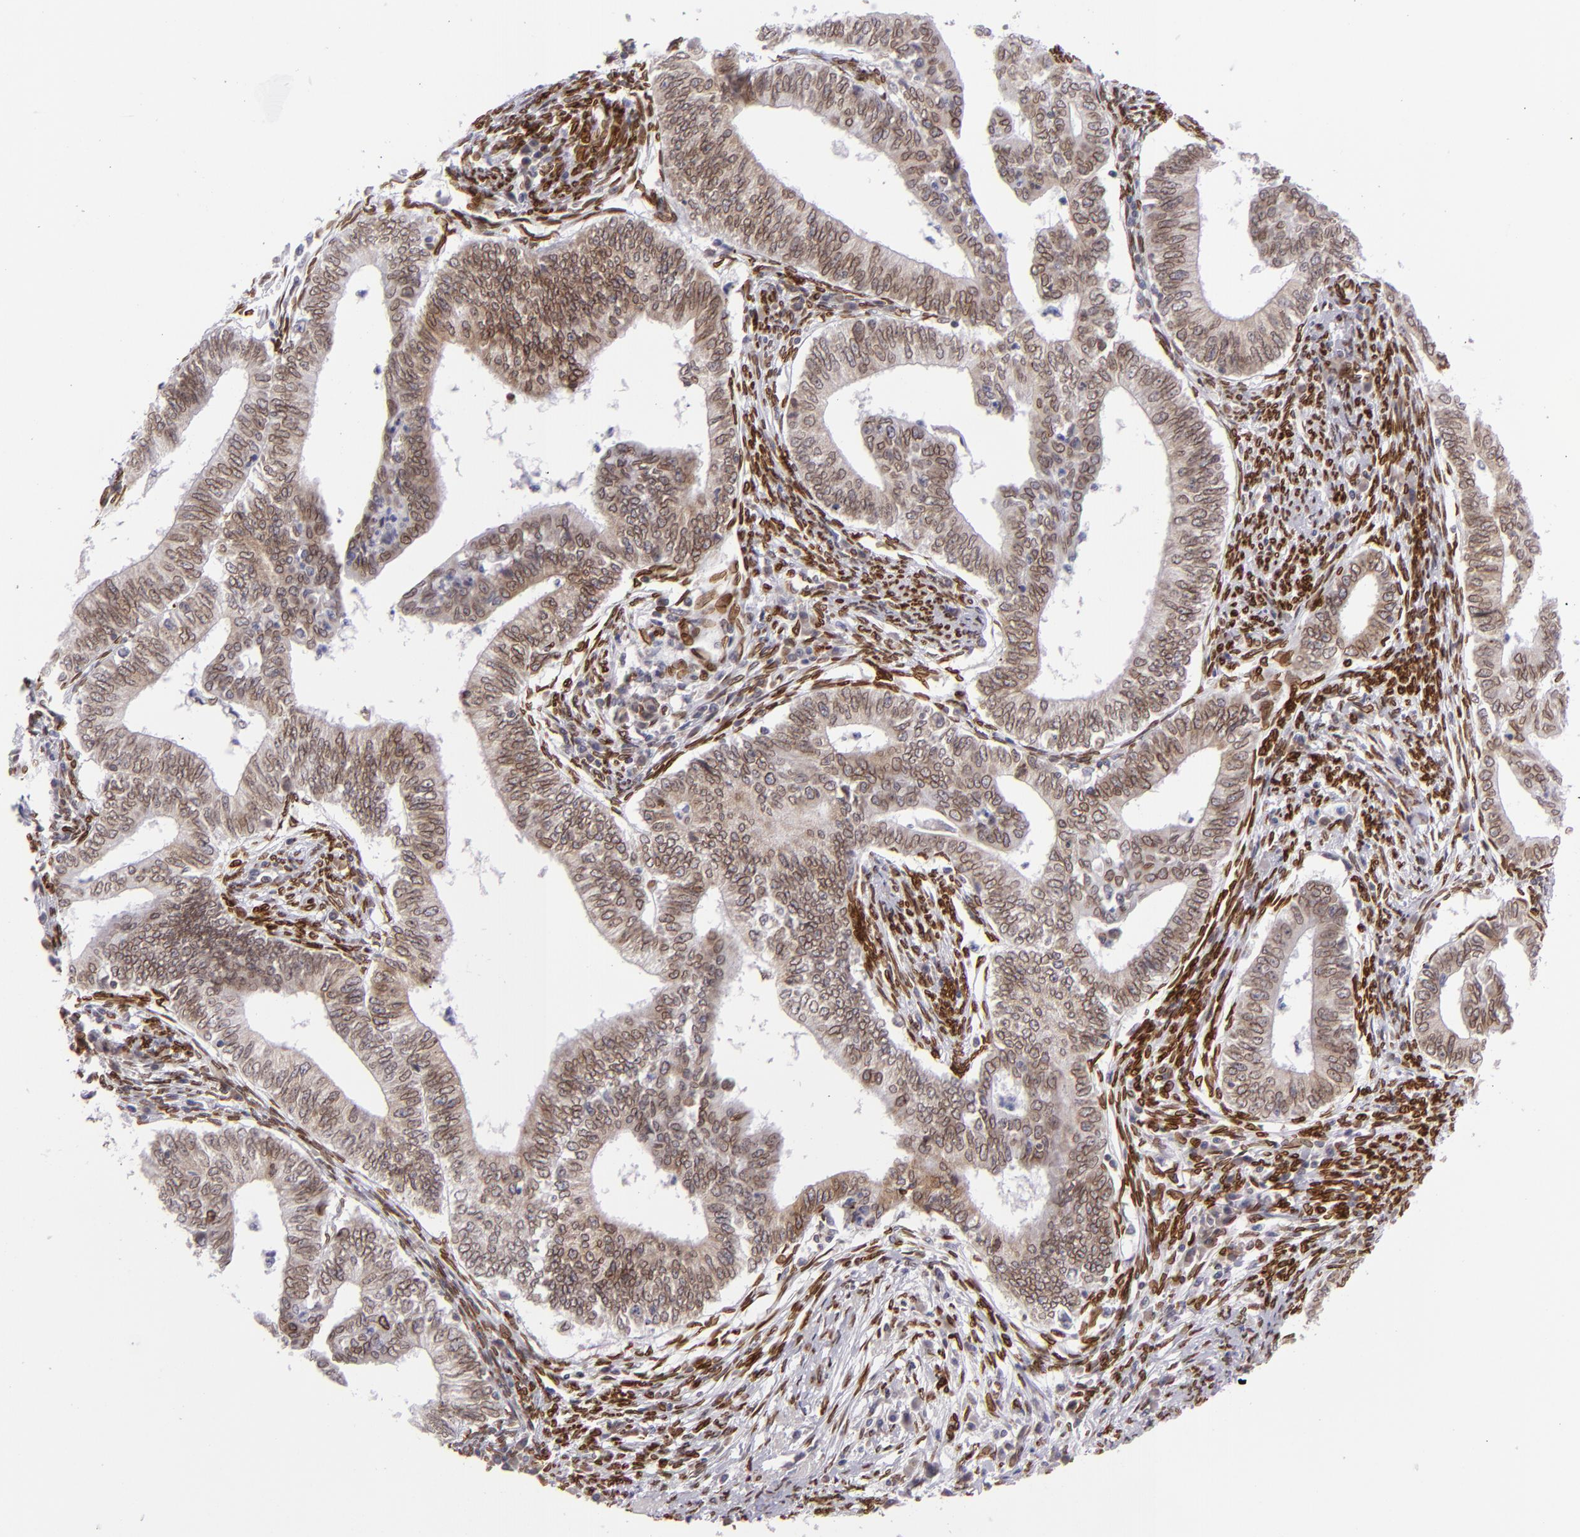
{"staining": {"intensity": "moderate", "quantity": ">75%", "location": "nuclear"}, "tissue": "endometrial cancer", "cell_type": "Tumor cells", "image_type": "cancer", "snomed": [{"axis": "morphology", "description": "Adenocarcinoma, NOS"}, {"axis": "topography", "description": "Endometrium"}], "caption": "This image exhibits adenocarcinoma (endometrial) stained with immunohistochemistry (IHC) to label a protein in brown. The nuclear of tumor cells show moderate positivity for the protein. Nuclei are counter-stained blue.", "gene": "EMD", "patient": {"sex": "female", "age": 66}}